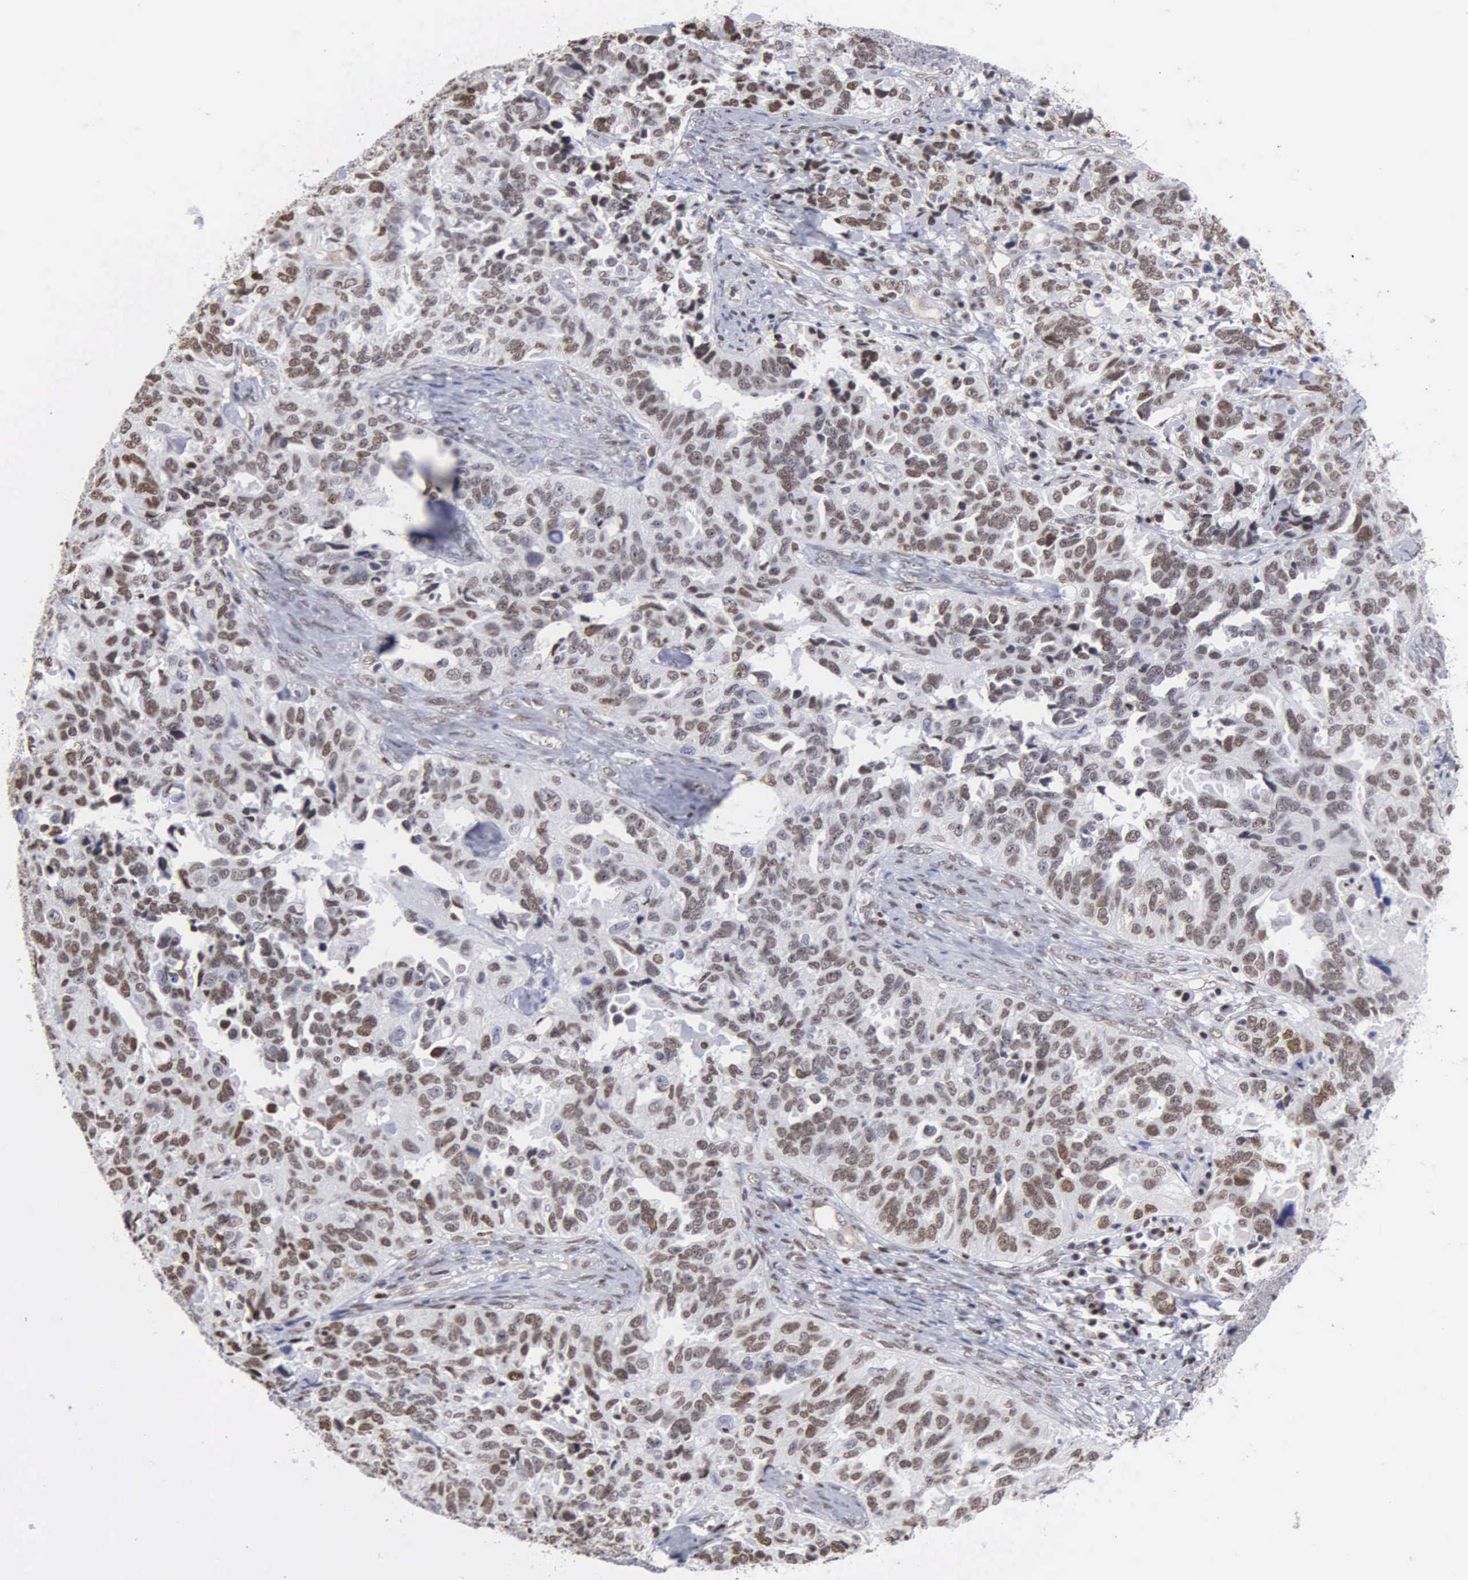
{"staining": {"intensity": "moderate", "quantity": "25%-75%", "location": "nuclear"}, "tissue": "ovarian cancer", "cell_type": "Tumor cells", "image_type": "cancer", "snomed": [{"axis": "morphology", "description": "Cystadenocarcinoma, serous, NOS"}, {"axis": "topography", "description": "Ovary"}], "caption": "Ovarian cancer was stained to show a protein in brown. There is medium levels of moderate nuclear expression in about 25%-75% of tumor cells.", "gene": "CCNG1", "patient": {"sex": "female", "age": 82}}